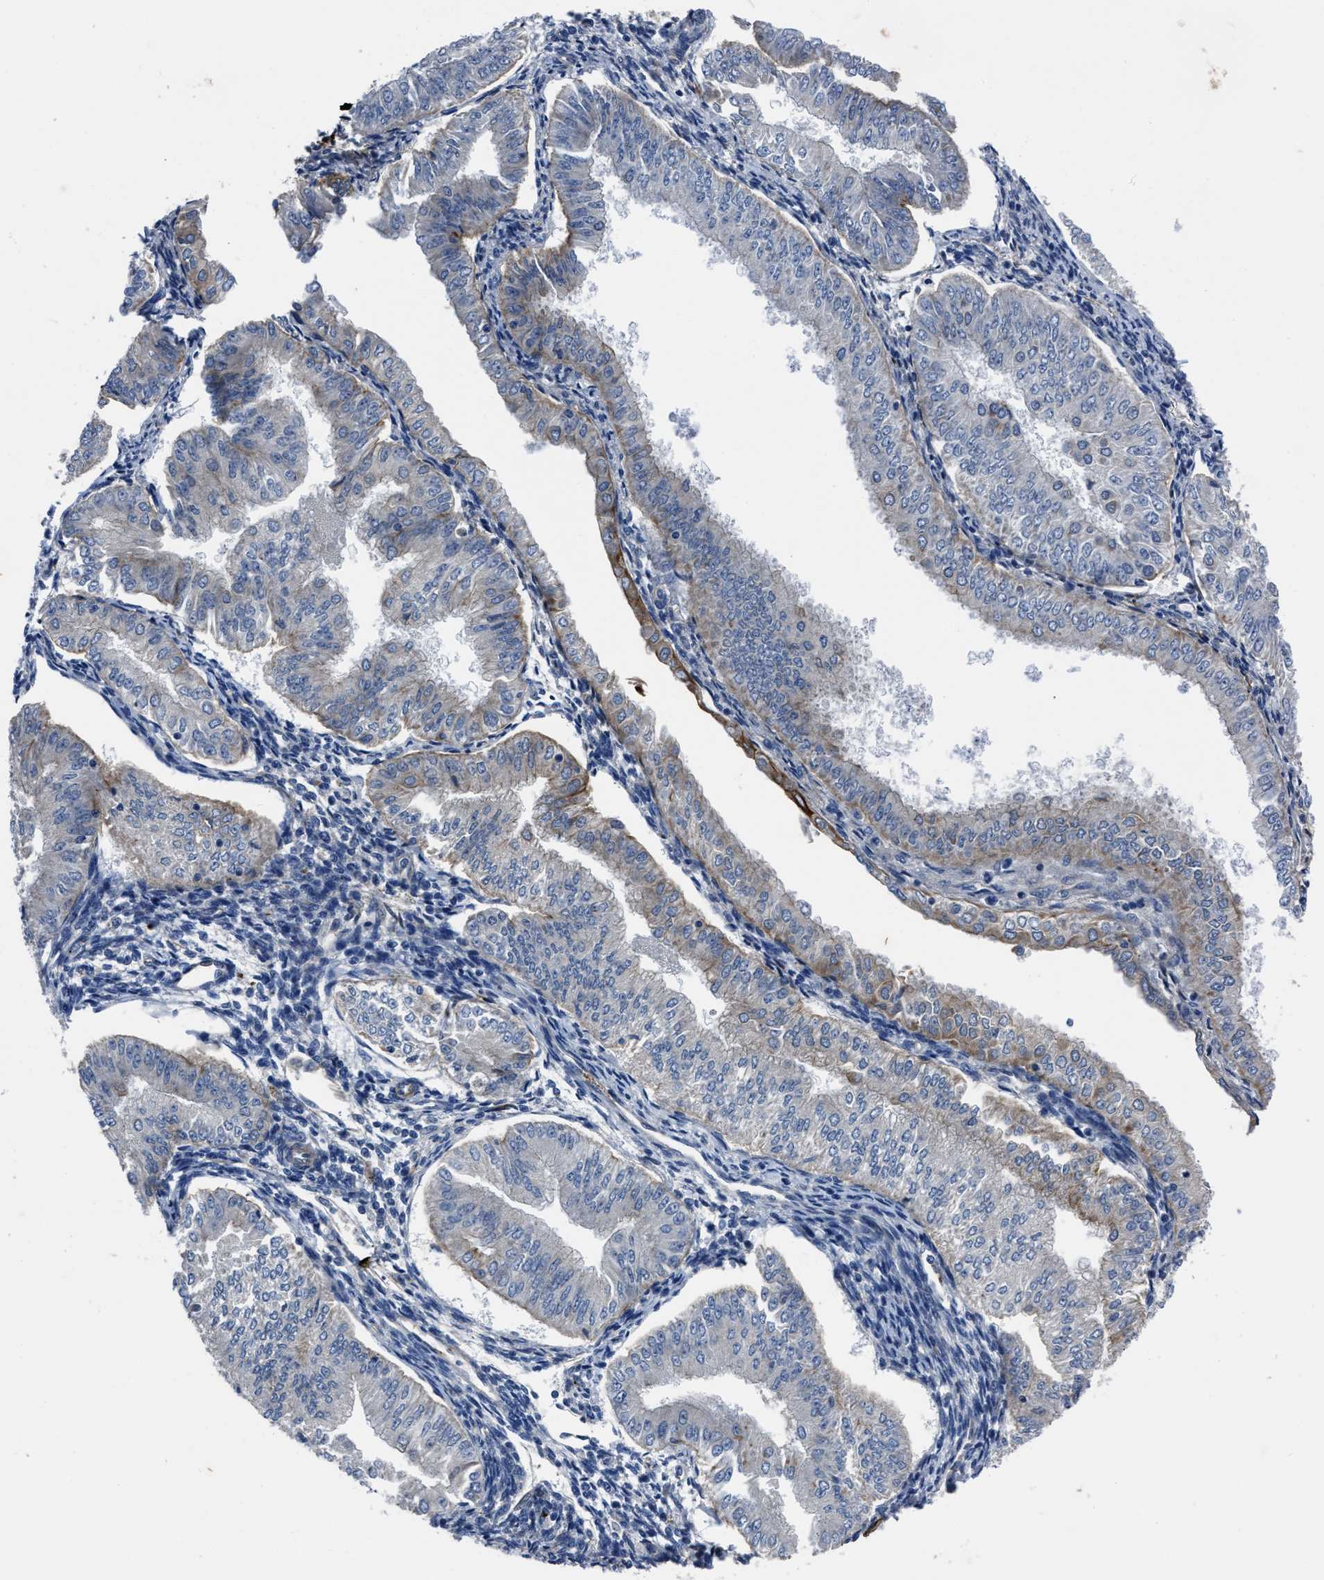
{"staining": {"intensity": "negative", "quantity": "none", "location": "none"}, "tissue": "endometrial cancer", "cell_type": "Tumor cells", "image_type": "cancer", "snomed": [{"axis": "morphology", "description": "Normal tissue, NOS"}, {"axis": "morphology", "description": "Adenocarcinoma, NOS"}, {"axis": "topography", "description": "Endometrium"}], "caption": "Tumor cells show no significant positivity in adenocarcinoma (endometrial).", "gene": "ERC1", "patient": {"sex": "female", "age": 53}}